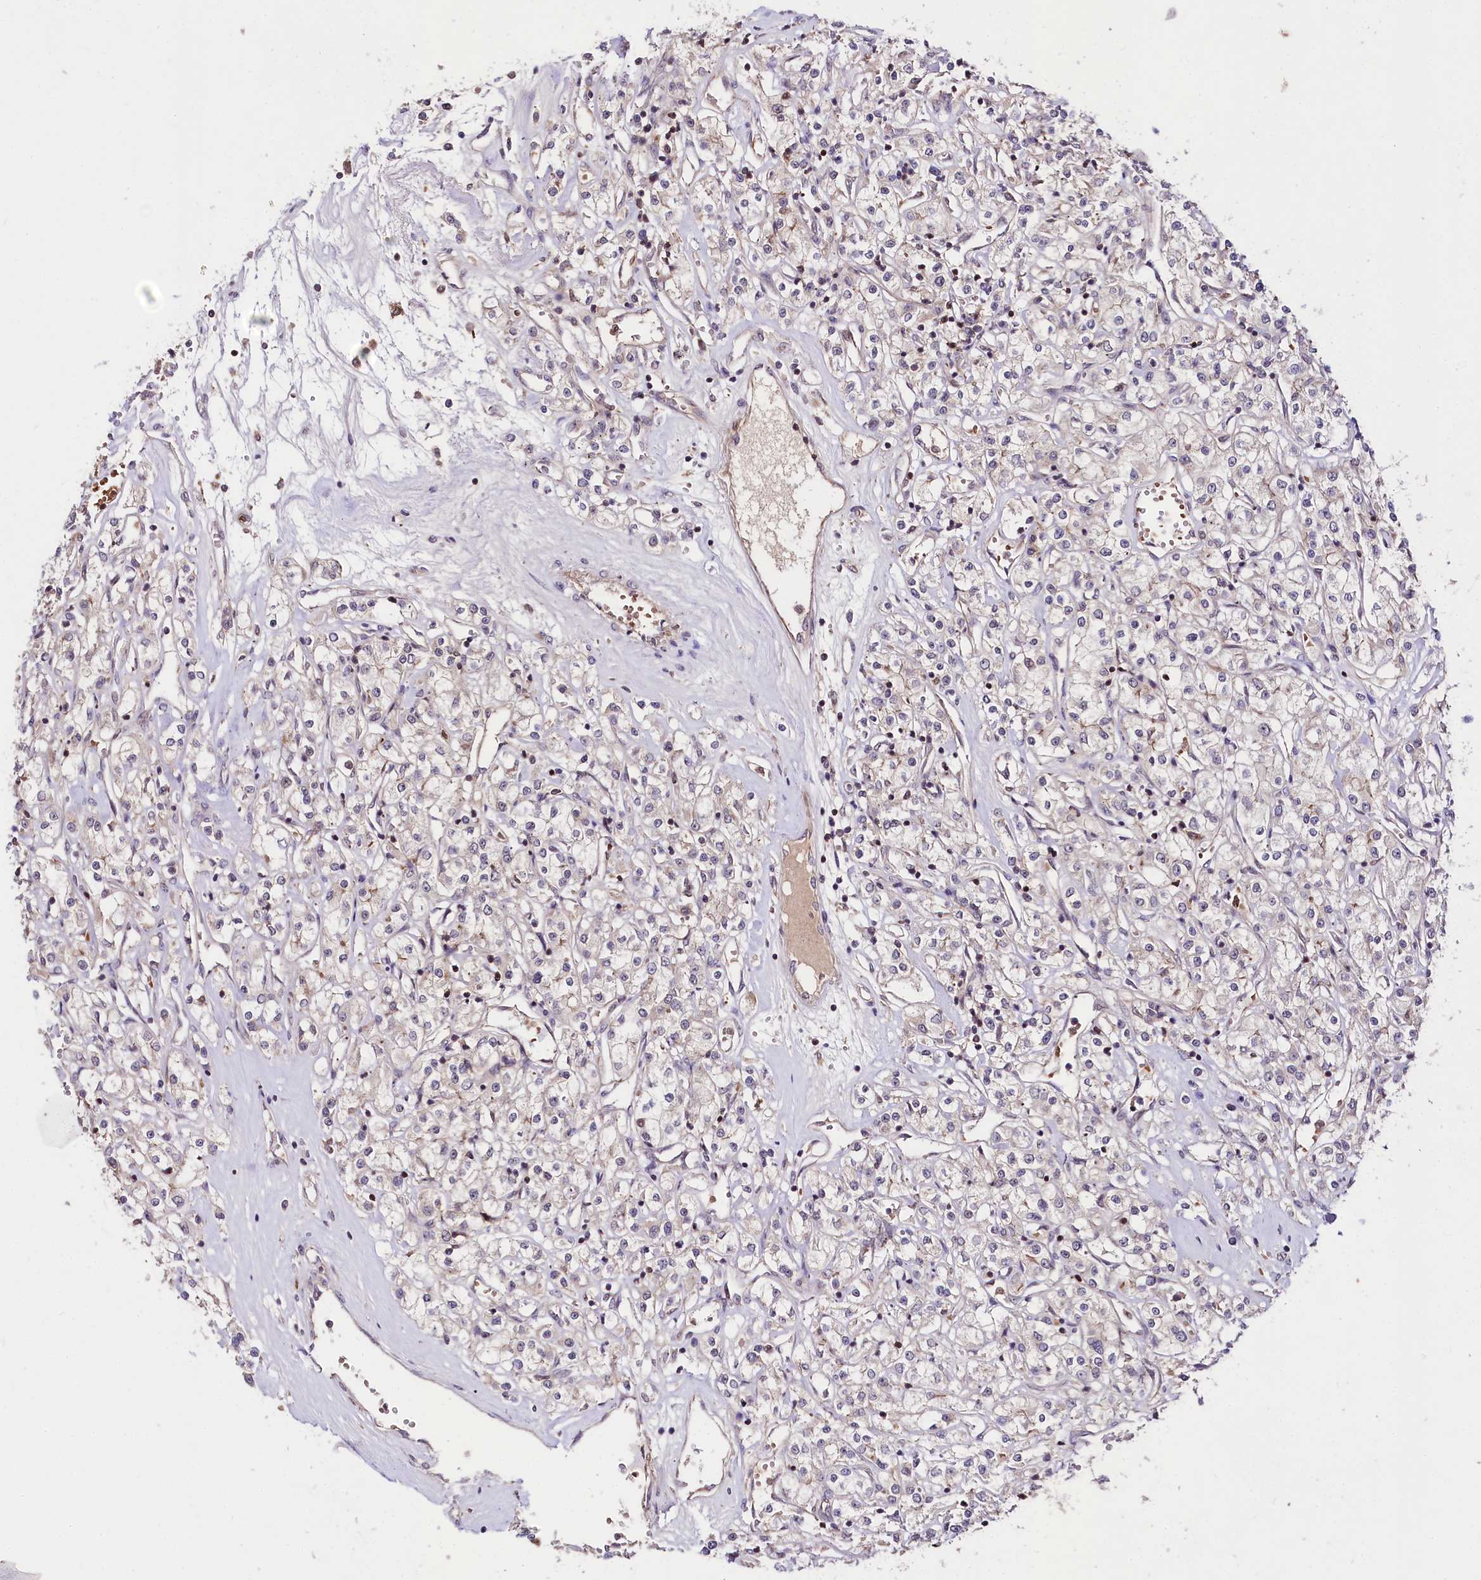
{"staining": {"intensity": "weak", "quantity": "<25%", "location": "cytoplasmic/membranous"}, "tissue": "renal cancer", "cell_type": "Tumor cells", "image_type": "cancer", "snomed": [{"axis": "morphology", "description": "Adenocarcinoma, NOS"}, {"axis": "topography", "description": "Kidney"}], "caption": "This is an IHC histopathology image of human renal cancer (adenocarcinoma). There is no expression in tumor cells.", "gene": "TAFAZZIN", "patient": {"sex": "female", "age": 59}}